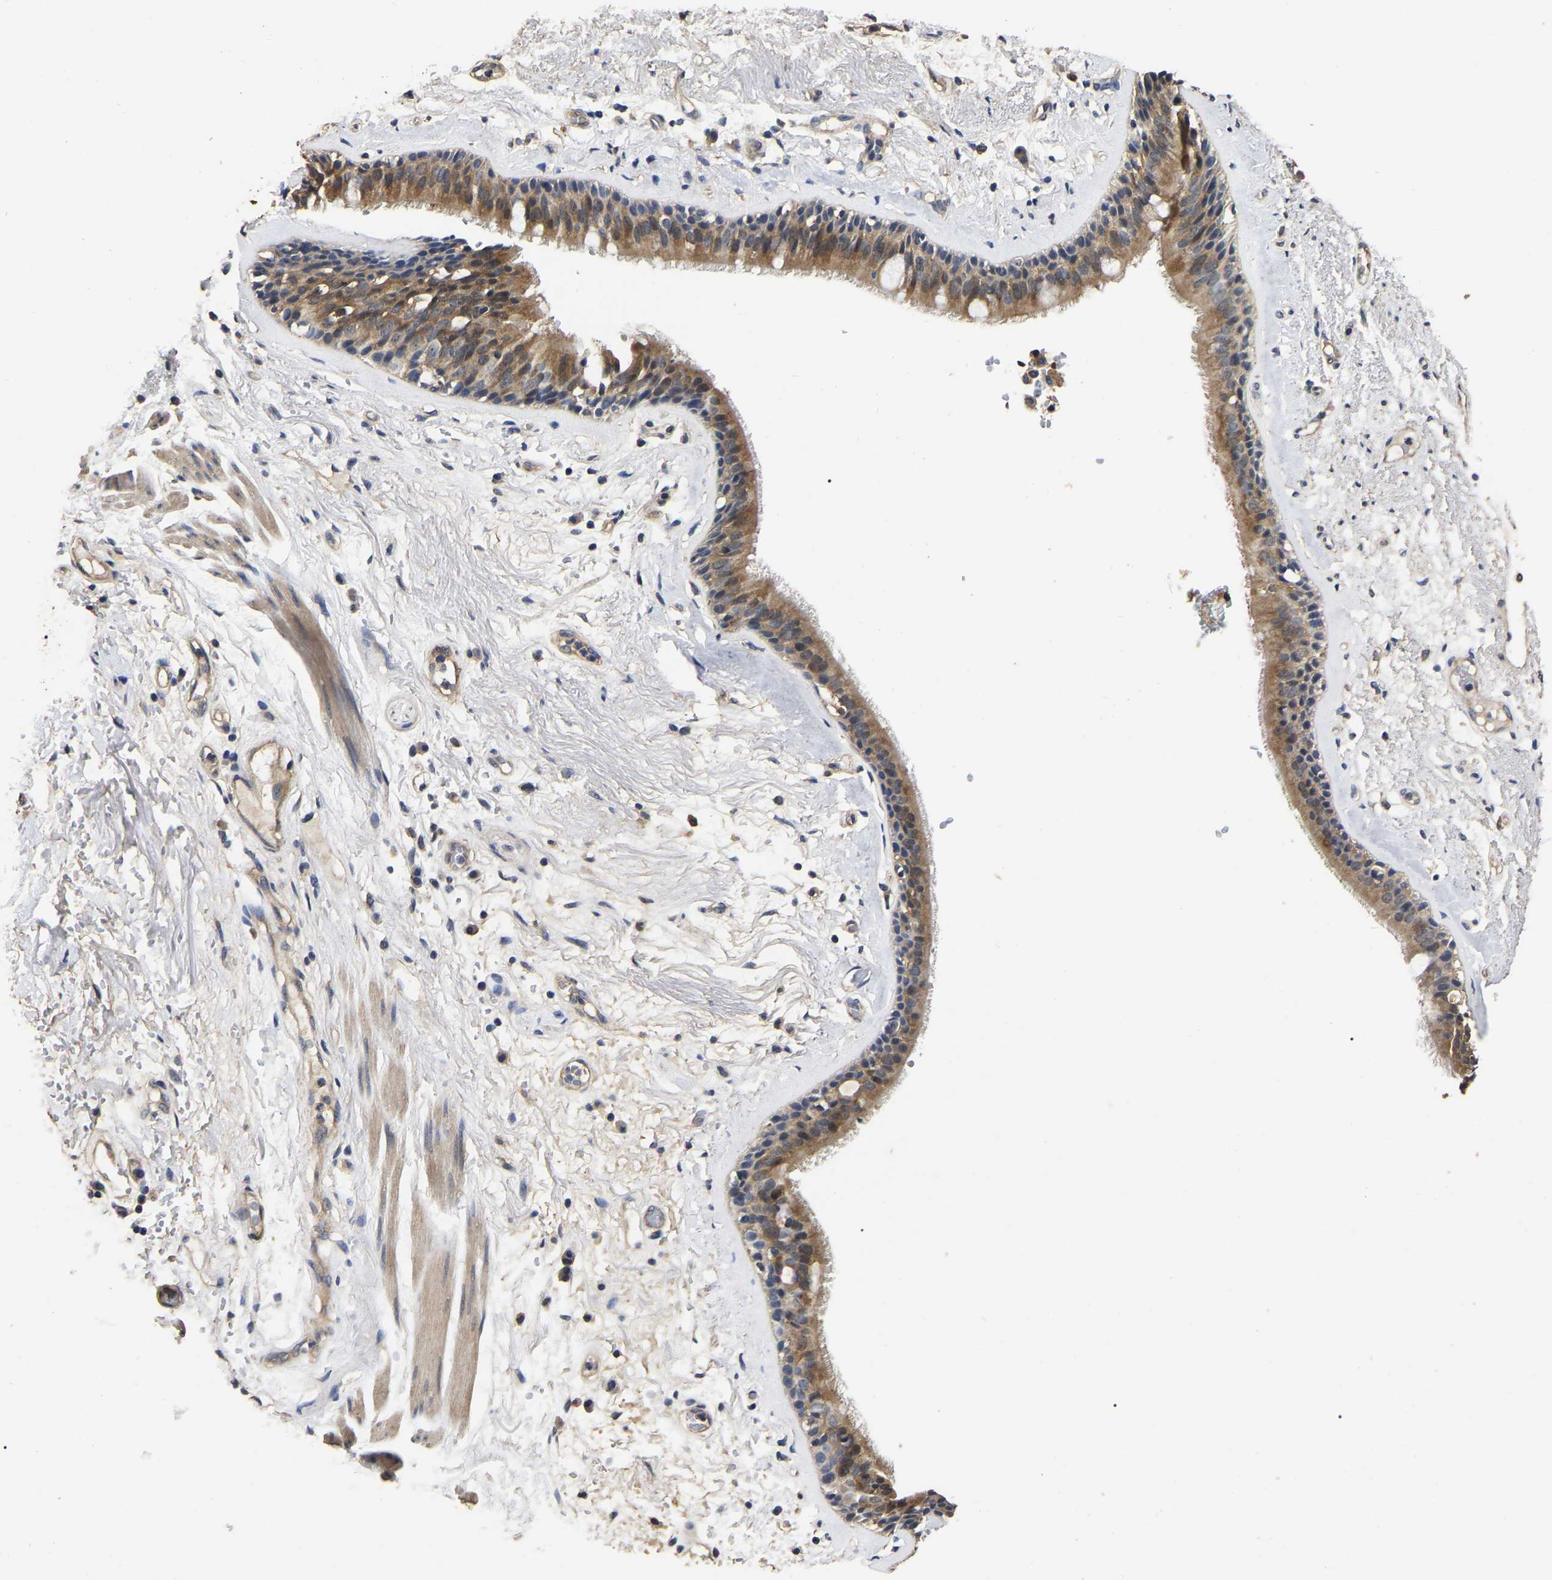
{"staining": {"intensity": "moderate", "quantity": ">75%", "location": "cytoplasmic/membranous"}, "tissue": "bronchus", "cell_type": "Respiratory epithelial cells", "image_type": "normal", "snomed": [{"axis": "morphology", "description": "Normal tissue, NOS"}, {"axis": "topography", "description": "Cartilage tissue"}], "caption": "Moderate cytoplasmic/membranous expression is identified in approximately >75% of respiratory epithelial cells in benign bronchus.", "gene": "STK32C", "patient": {"sex": "female", "age": 63}}